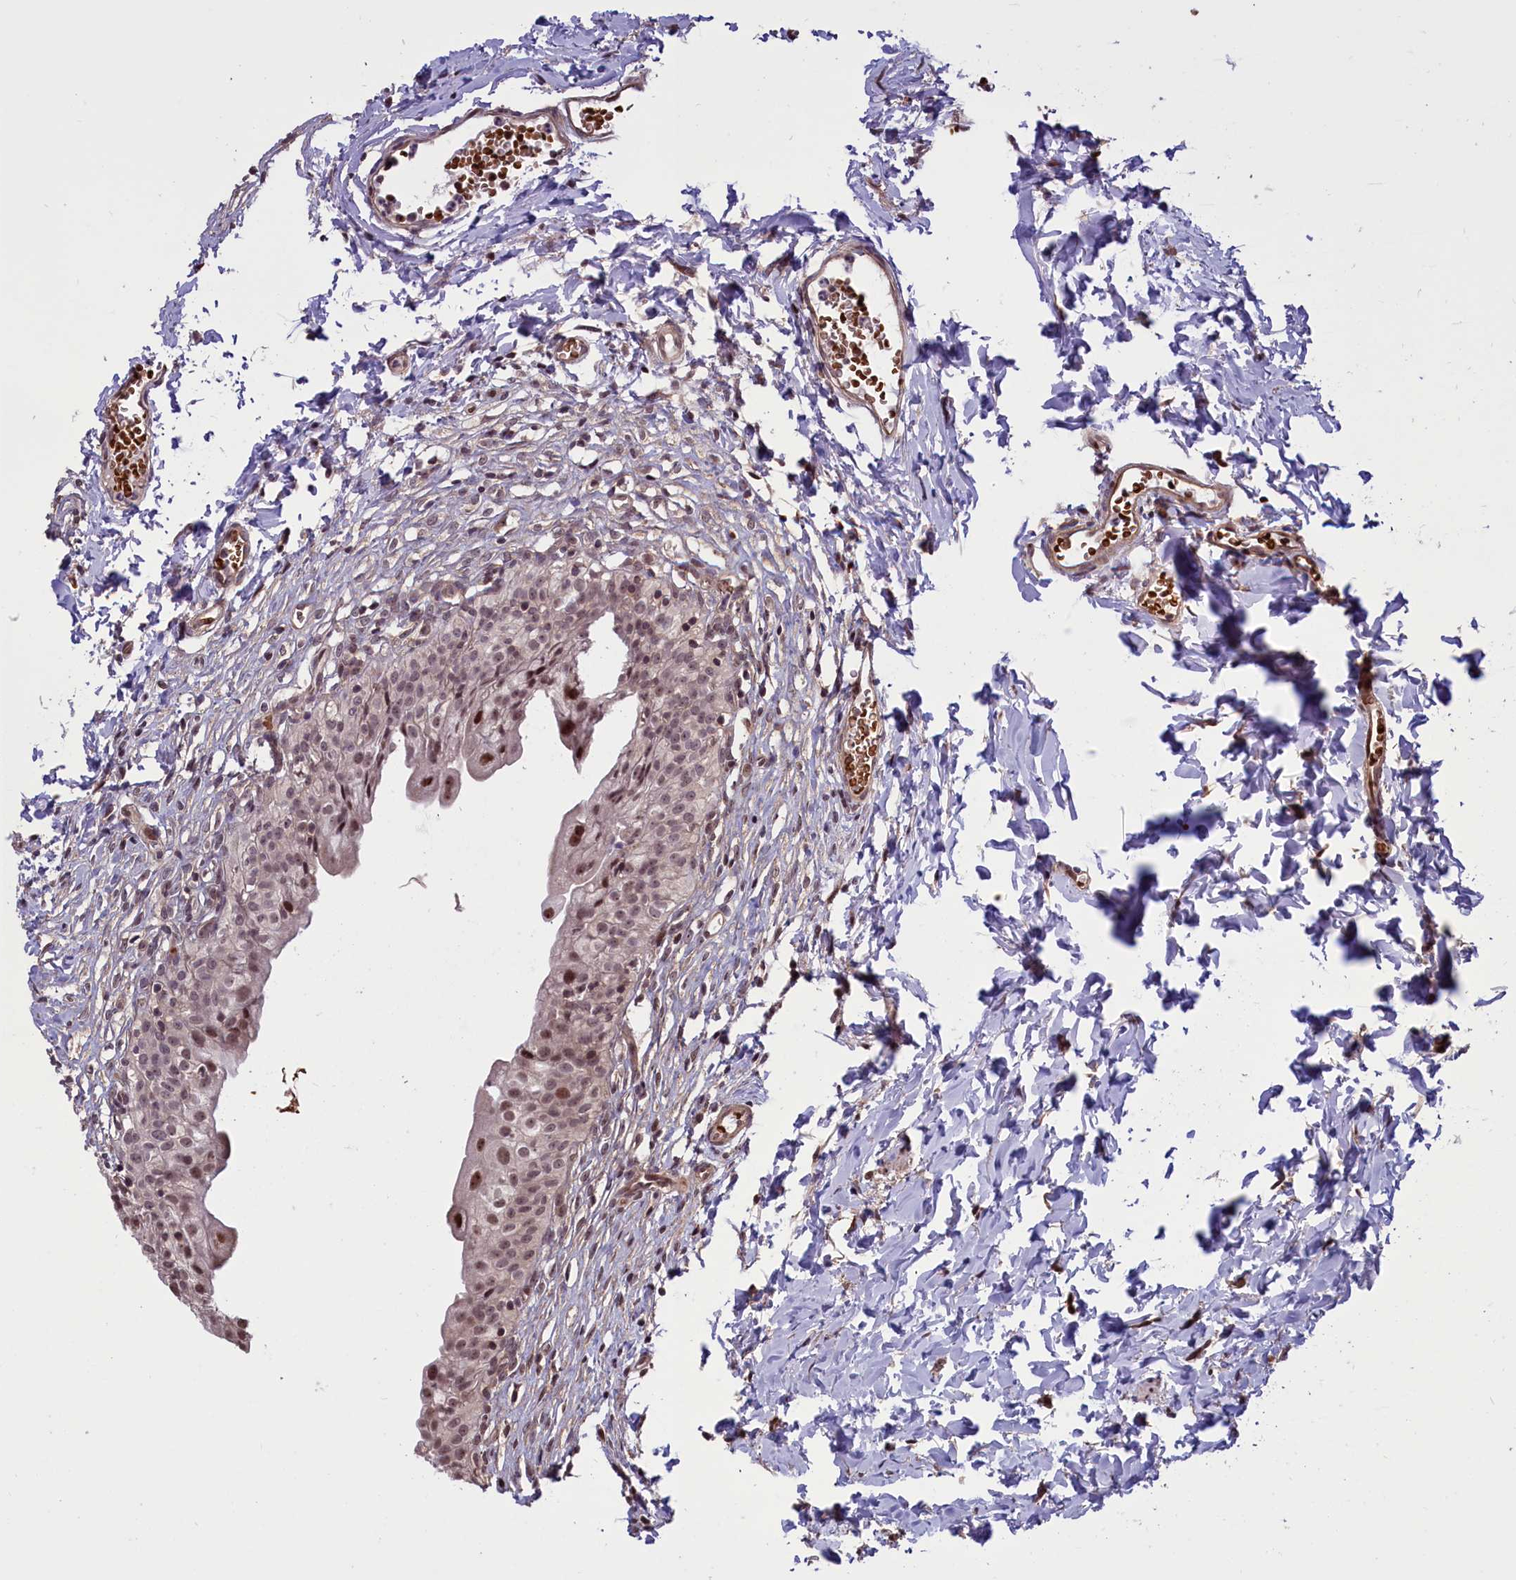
{"staining": {"intensity": "moderate", "quantity": "25%-75%", "location": "nuclear"}, "tissue": "urinary bladder", "cell_type": "Urothelial cells", "image_type": "normal", "snomed": [{"axis": "morphology", "description": "Normal tissue, NOS"}, {"axis": "topography", "description": "Urinary bladder"}], "caption": "Immunohistochemical staining of benign human urinary bladder demonstrates medium levels of moderate nuclear positivity in approximately 25%-75% of urothelial cells. (DAB (3,3'-diaminobenzidine) IHC with brightfield microscopy, high magnification).", "gene": "SHFL", "patient": {"sex": "male", "age": 55}}